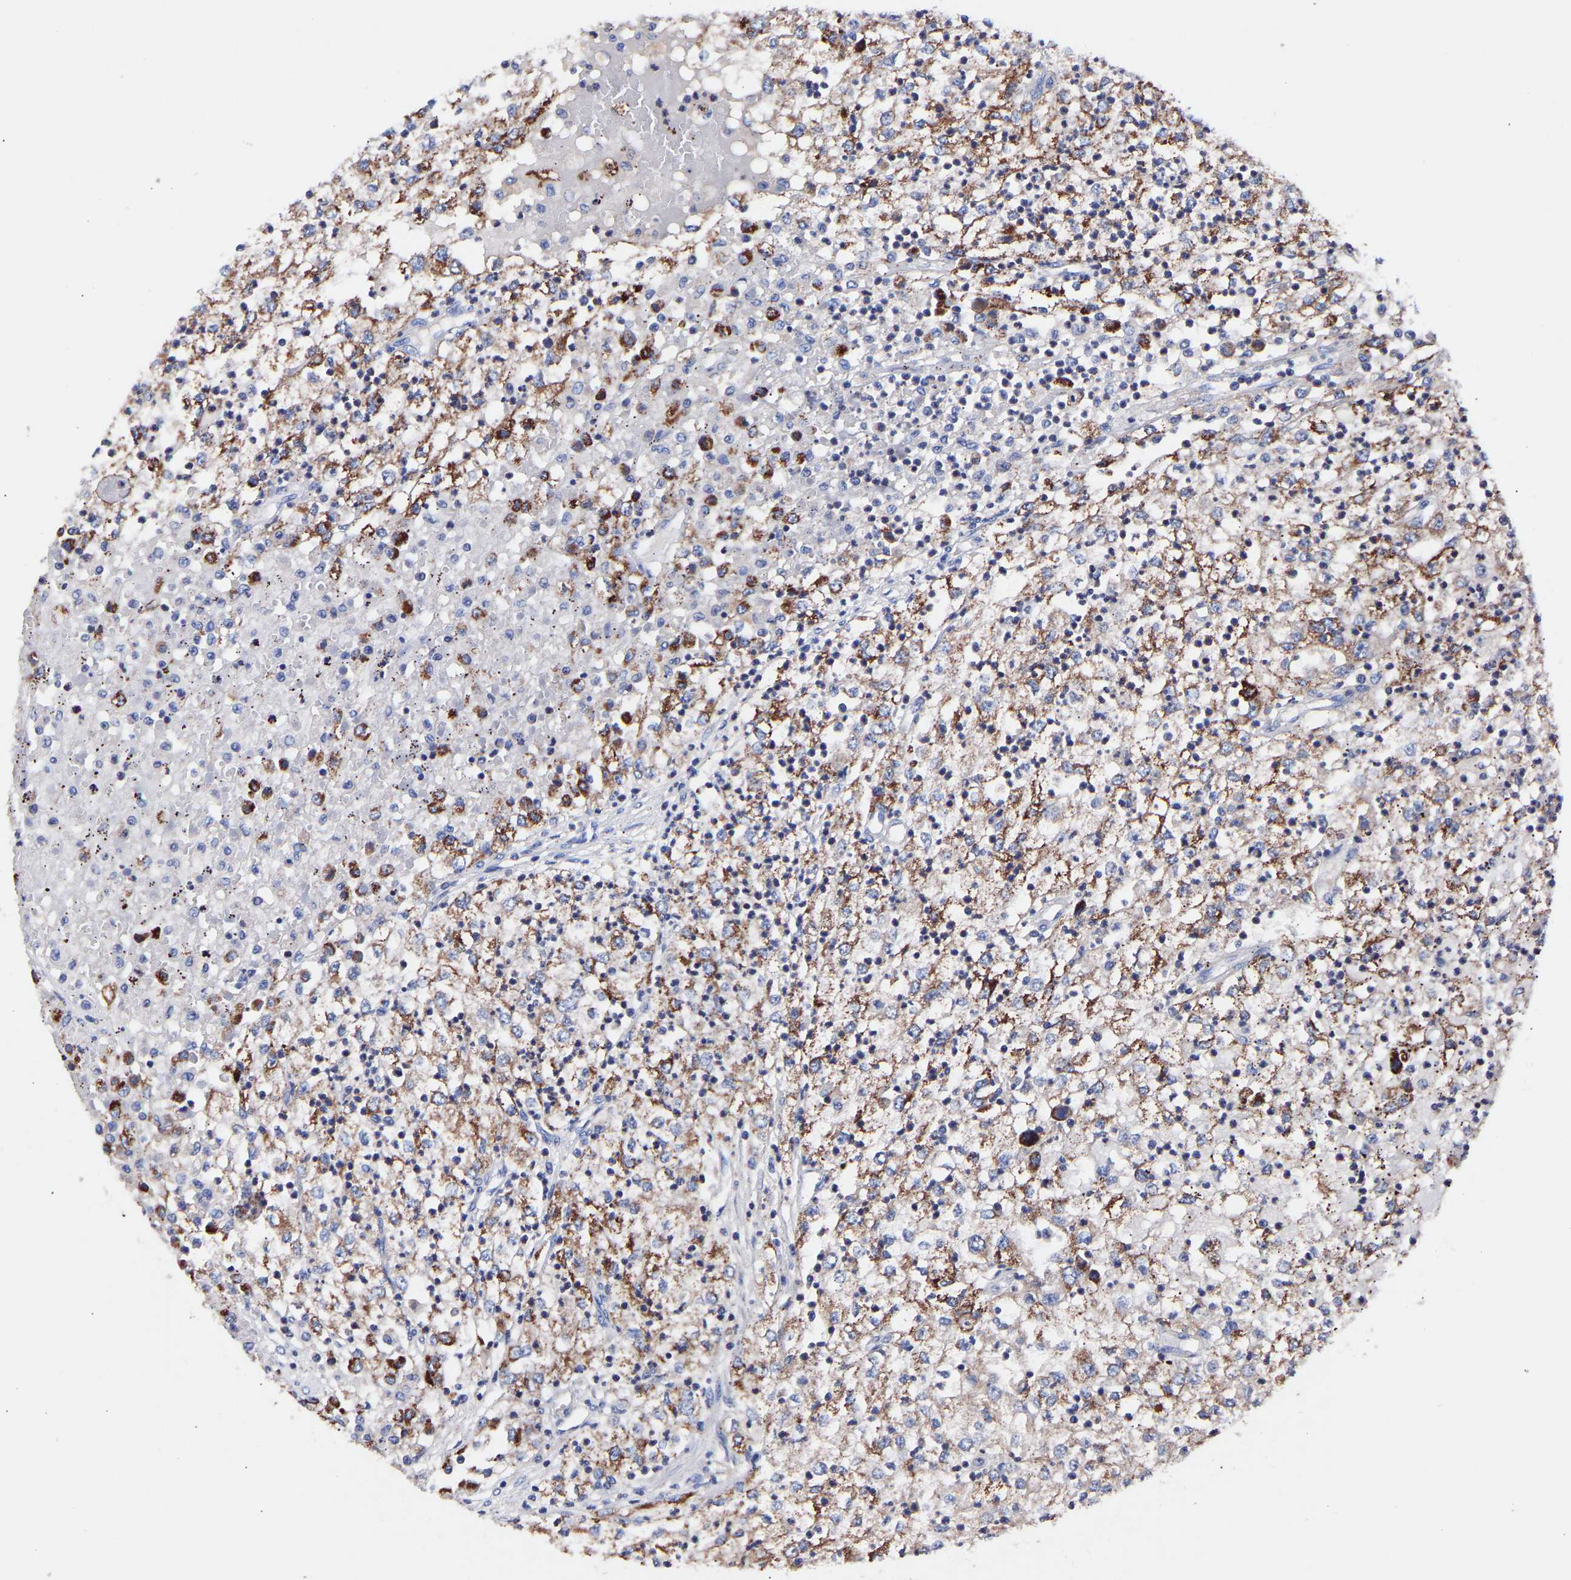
{"staining": {"intensity": "moderate", "quantity": ">75%", "location": "cytoplasmic/membranous"}, "tissue": "renal cancer", "cell_type": "Tumor cells", "image_type": "cancer", "snomed": [{"axis": "morphology", "description": "Adenocarcinoma, NOS"}, {"axis": "topography", "description": "Kidney"}], "caption": "Moderate cytoplasmic/membranous staining is seen in about >75% of tumor cells in renal adenocarcinoma. Using DAB (brown) and hematoxylin (blue) stains, captured at high magnification using brightfield microscopy.", "gene": "SEM1", "patient": {"sex": "female", "age": 54}}